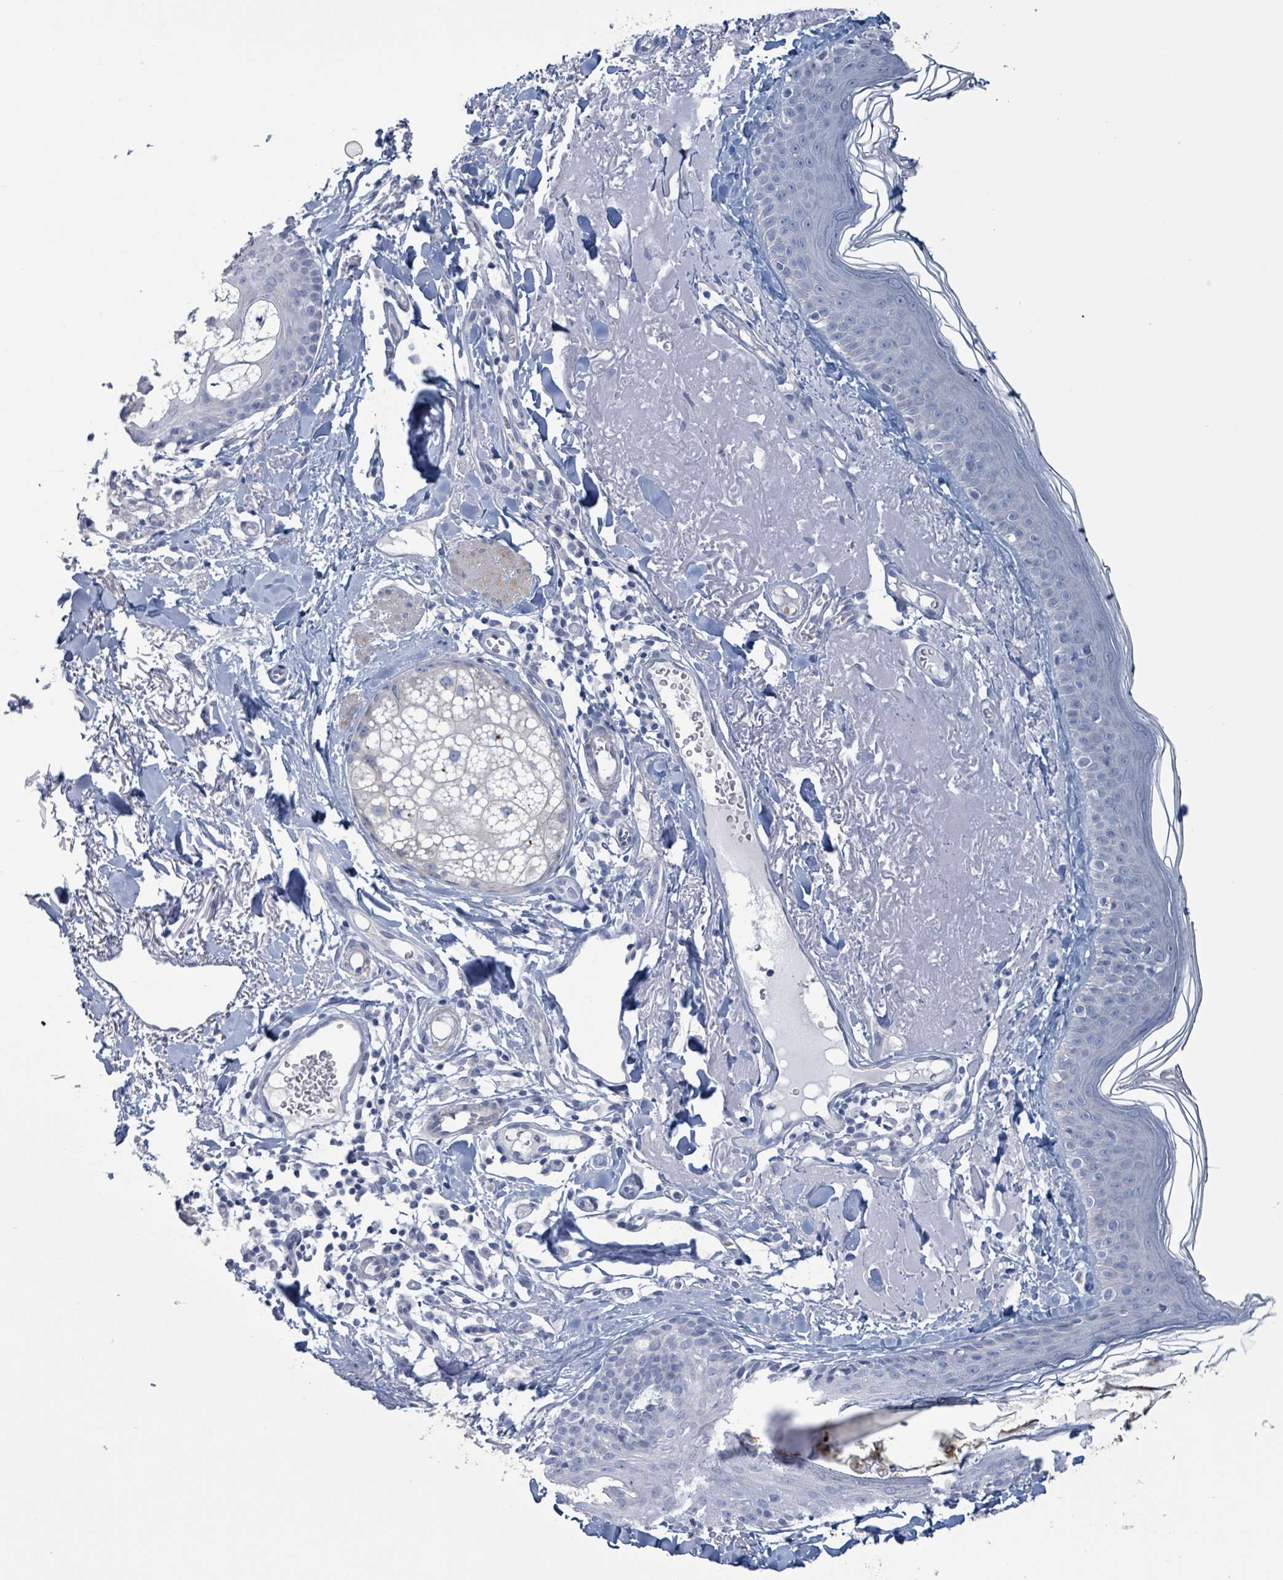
{"staining": {"intensity": "negative", "quantity": "none", "location": "none"}, "tissue": "skin", "cell_type": "Fibroblasts", "image_type": "normal", "snomed": [{"axis": "morphology", "description": "Normal tissue, NOS"}, {"axis": "morphology", "description": "Malignant melanoma, NOS"}, {"axis": "topography", "description": "Skin"}], "caption": "IHC micrograph of normal skin: skin stained with DAB demonstrates no significant protein staining in fibroblasts.", "gene": "PKLR", "patient": {"sex": "male", "age": 80}}